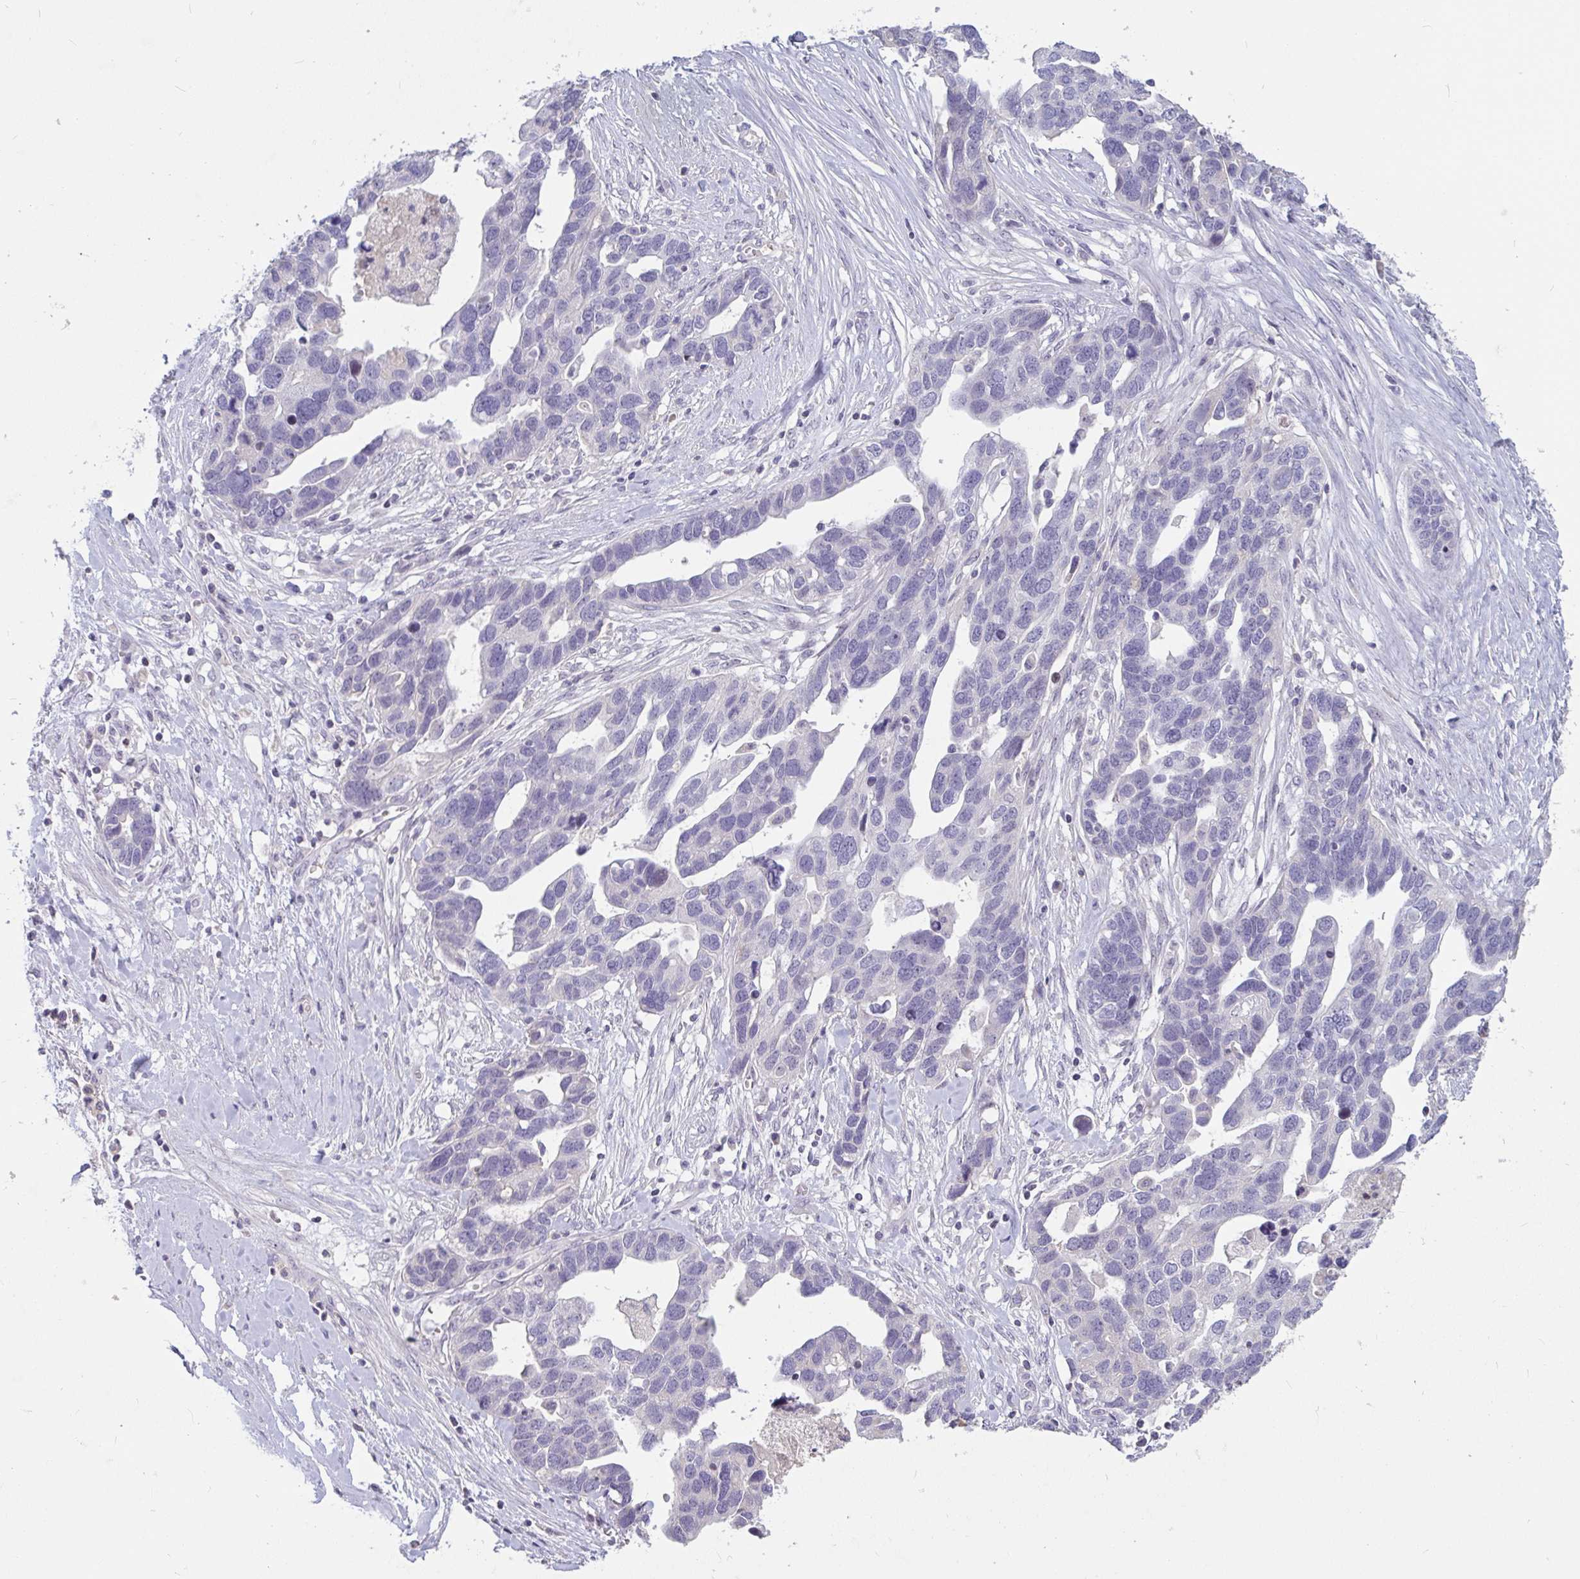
{"staining": {"intensity": "negative", "quantity": "none", "location": "none"}, "tissue": "ovarian cancer", "cell_type": "Tumor cells", "image_type": "cancer", "snomed": [{"axis": "morphology", "description": "Cystadenocarcinoma, serous, NOS"}, {"axis": "topography", "description": "Ovary"}], "caption": "Tumor cells show no significant protein staining in ovarian serous cystadenocarcinoma.", "gene": "MYC", "patient": {"sex": "female", "age": 54}}